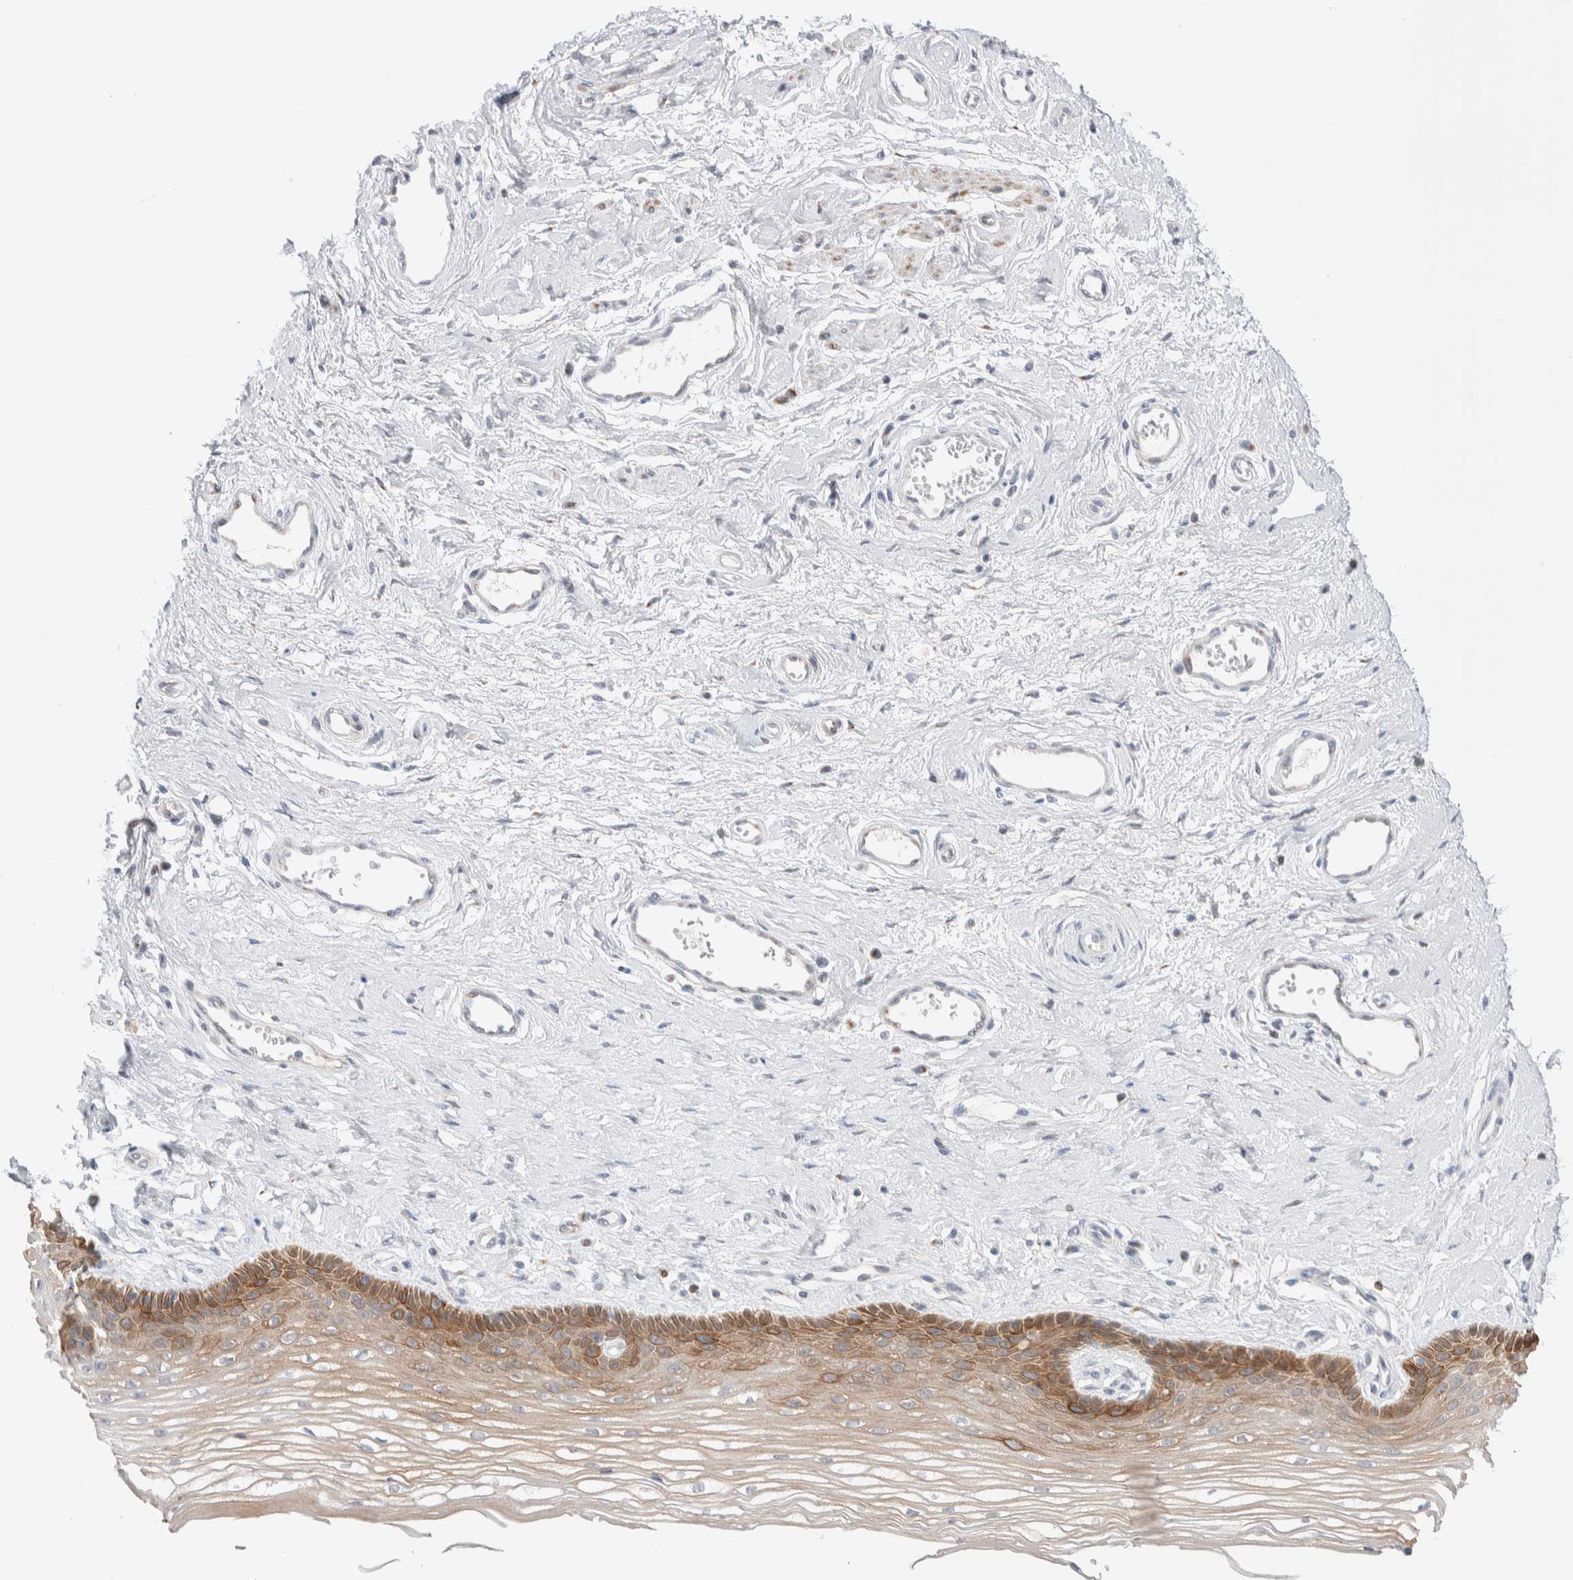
{"staining": {"intensity": "moderate", "quantity": "25%-75%", "location": "cytoplasmic/membranous"}, "tissue": "vagina", "cell_type": "Squamous epithelial cells", "image_type": "normal", "snomed": [{"axis": "morphology", "description": "Normal tissue, NOS"}, {"axis": "topography", "description": "Vagina"}], "caption": "Protein staining by immunohistochemistry (IHC) demonstrates moderate cytoplasmic/membranous positivity in about 25%-75% of squamous epithelial cells in benign vagina. The staining was performed using DAB to visualize the protein expression in brown, while the nuclei were stained in blue with hematoxylin (Magnification: 20x).", "gene": "C1orf112", "patient": {"sex": "female", "age": 46}}